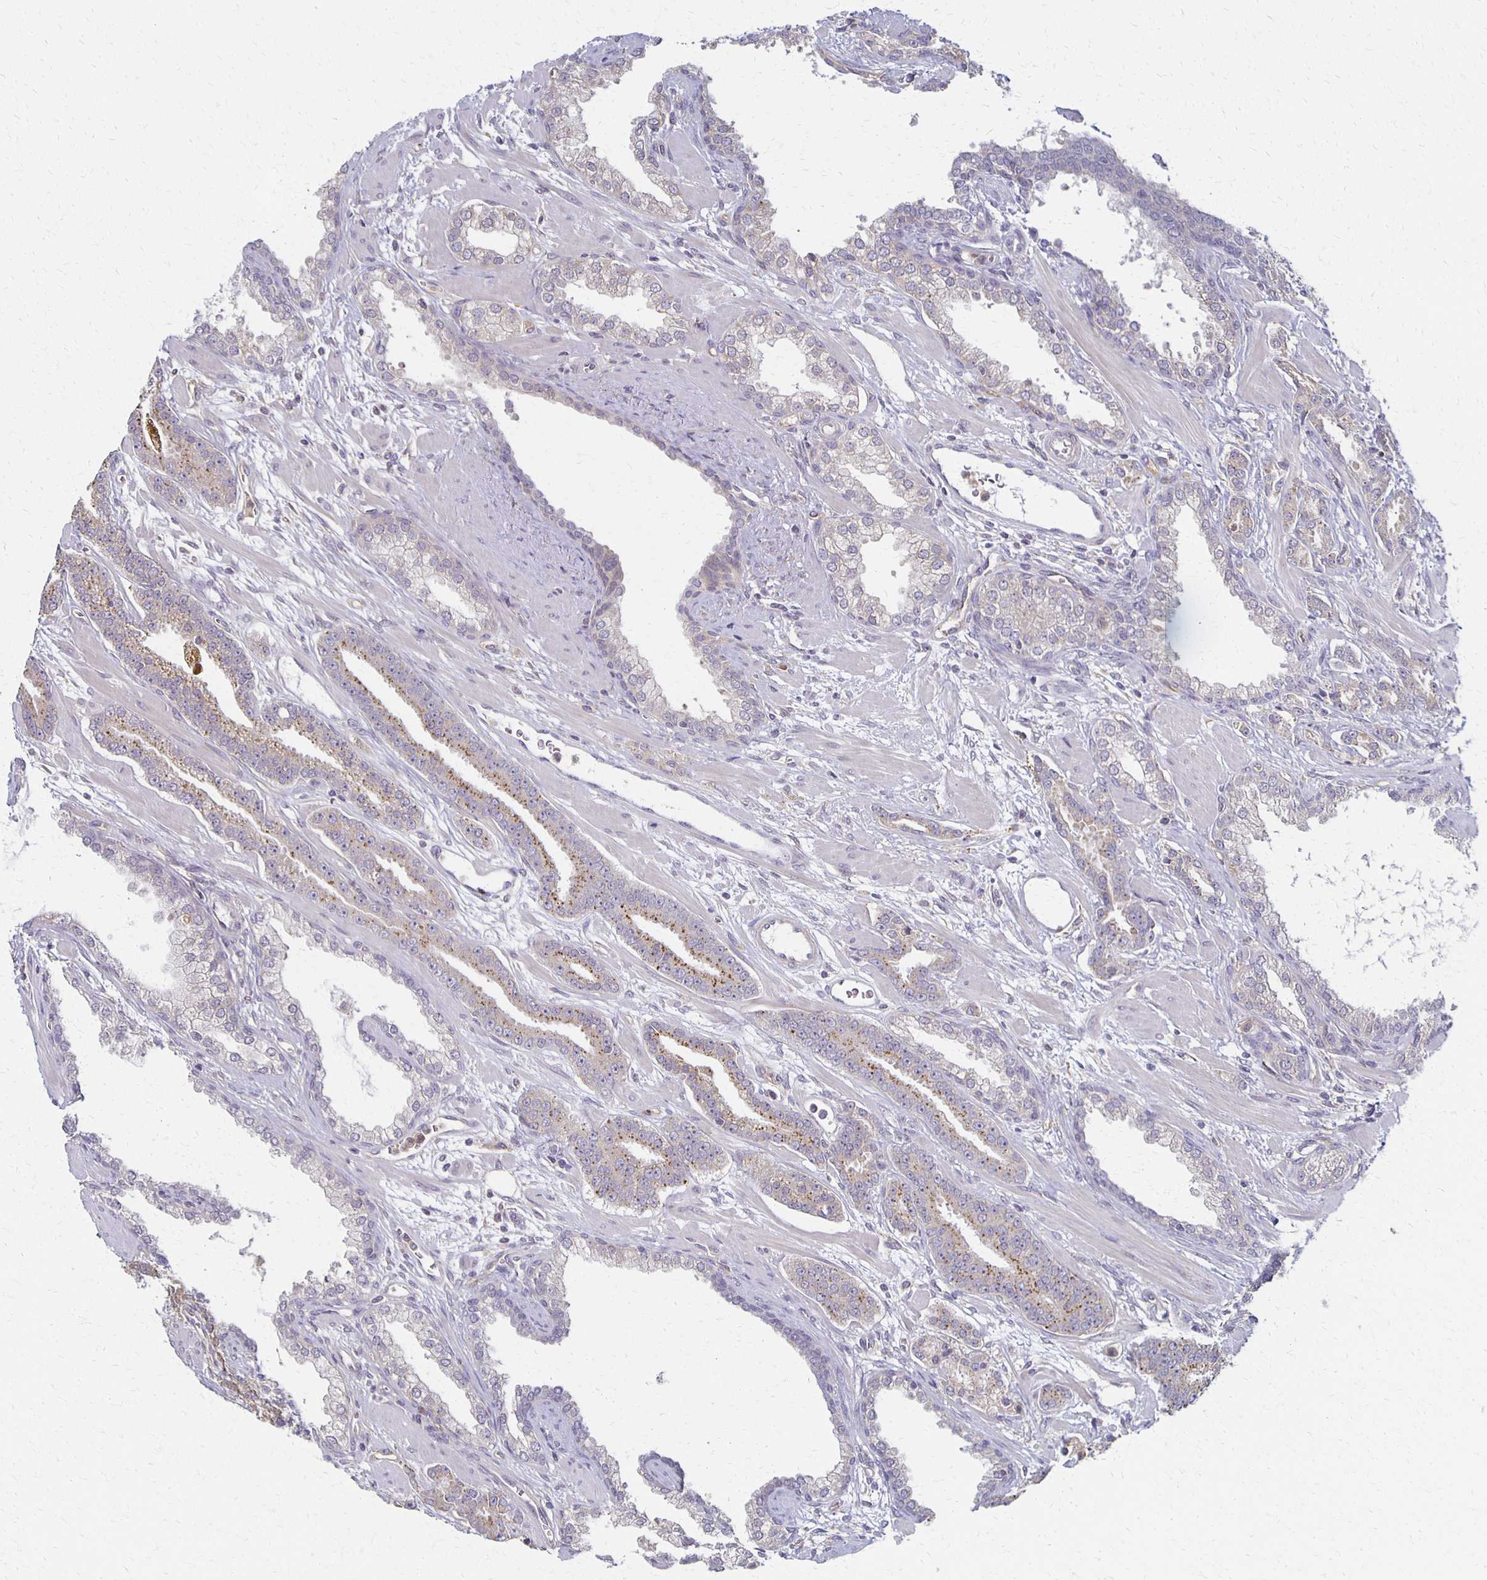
{"staining": {"intensity": "moderate", "quantity": "<25%", "location": "cytoplasmic/membranous"}, "tissue": "prostate cancer", "cell_type": "Tumor cells", "image_type": "cancer", "snomed": [{"axis": "morphology", "description": "Adenocarcinoma, High grade"}, {"axis": "topography", "description": "Prostate"}], "caption": "The immunohistochemical stain labels moderate cytoplasmic/membranous expression in tumor cells of prostate cancer (adenocarcinoma (high-grade)) tissue.", "gene": "GPX4", "patient": {"sex": "male", "age": 60}}